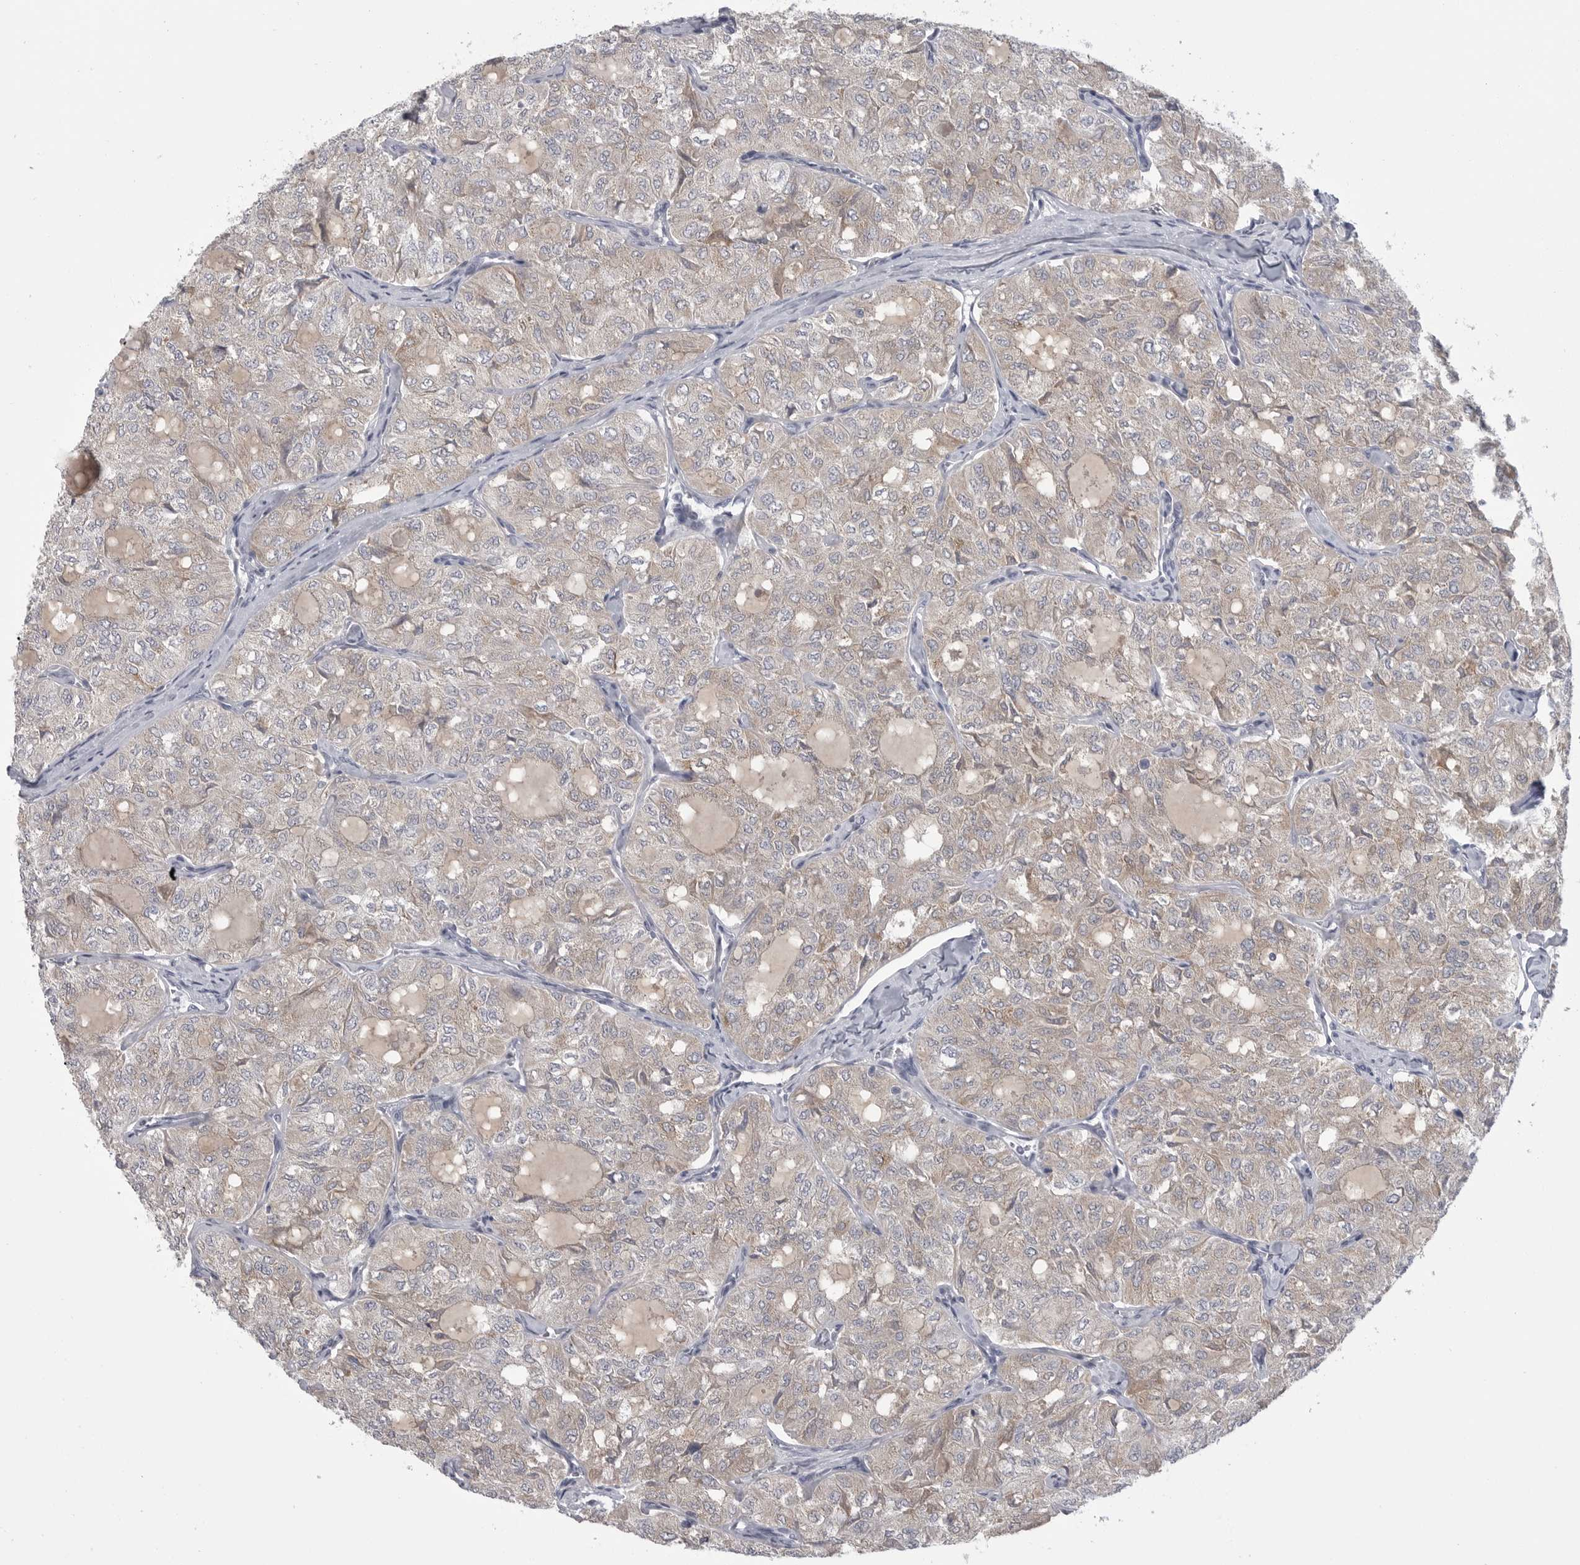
{"staining": {"intensity": "weak", "quantity": "<25%", "location": "cytoplasmic/membranous"}, "tissue": "thyroid cancer", "cell_type": "Tumor cells", "image_type": "cancer", "snomed": [{"axis": "morphology", "description": "Follicular adenoma carcinoma, NOS"}, {"axis": "topography", "description": "Thyroid gland"}], "caption": "The immunohistochemistry photomicrograph has no significant expression in tumor cells of thyroid follicular adenoma carcinoma tissue.", "gene": "FKBP2", "patient": {"sex": "male", "age": 75}}